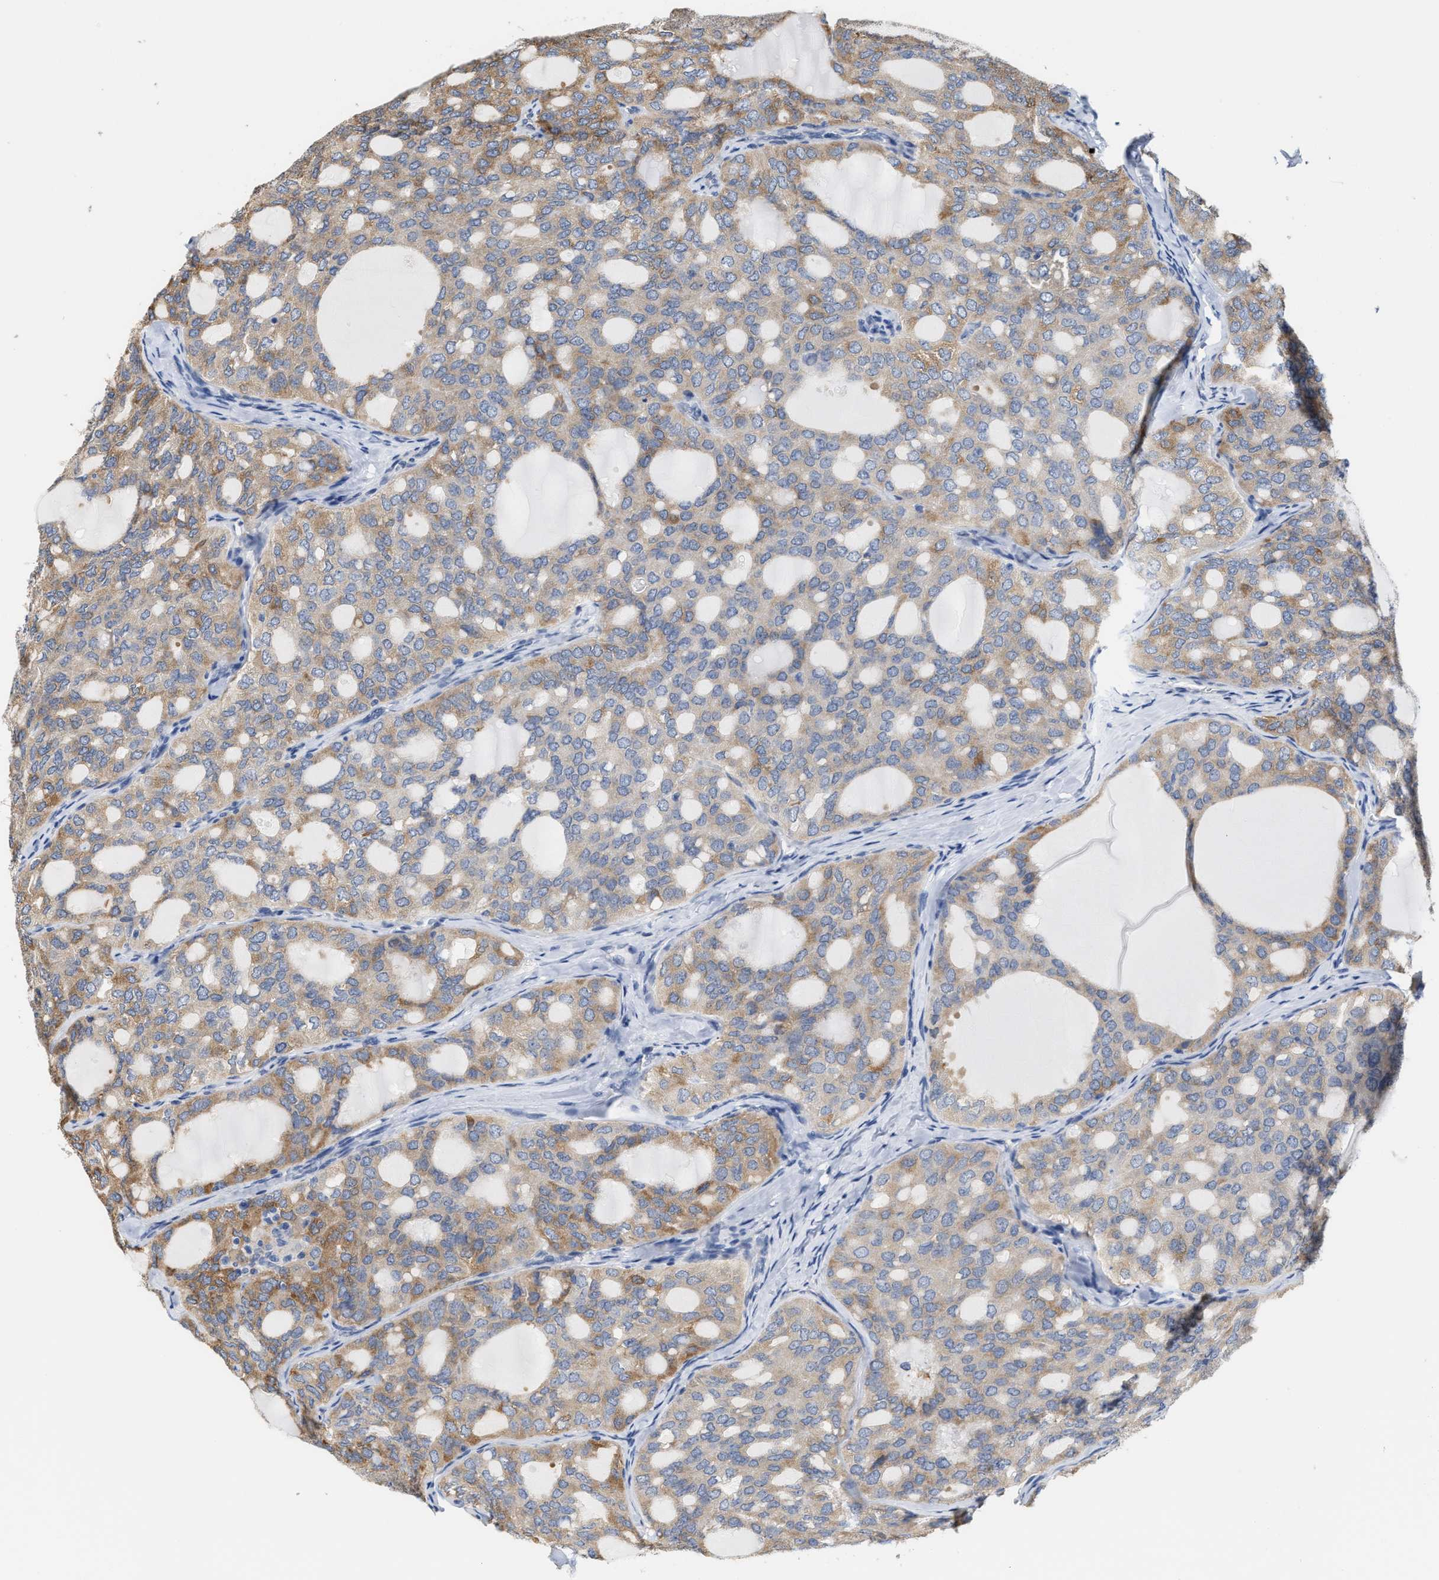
{"staining": {"intensity": "moderate", "quantity": ">75%", "location": "cytoplasmic/membranous"}, "tissue": "thyroid cancer", "cell_type": "Tumor cells", "image_type": "cancer", "snomed": [{"axis": "morphology", "description": "Follicular adenoma carcinoma, NOS"}, {"axis": "topography", "description": "Thyroid gland"}], "caption": "DAB (3,3'-diaminobenzidine) immunohistochemical staining of thyroid cancer reveals moderate cytoplasmic/membranous protein expression in about >75% of tumor cells.", "gene": "RYR2", "patient": {"sex": "male", "age": 75}}